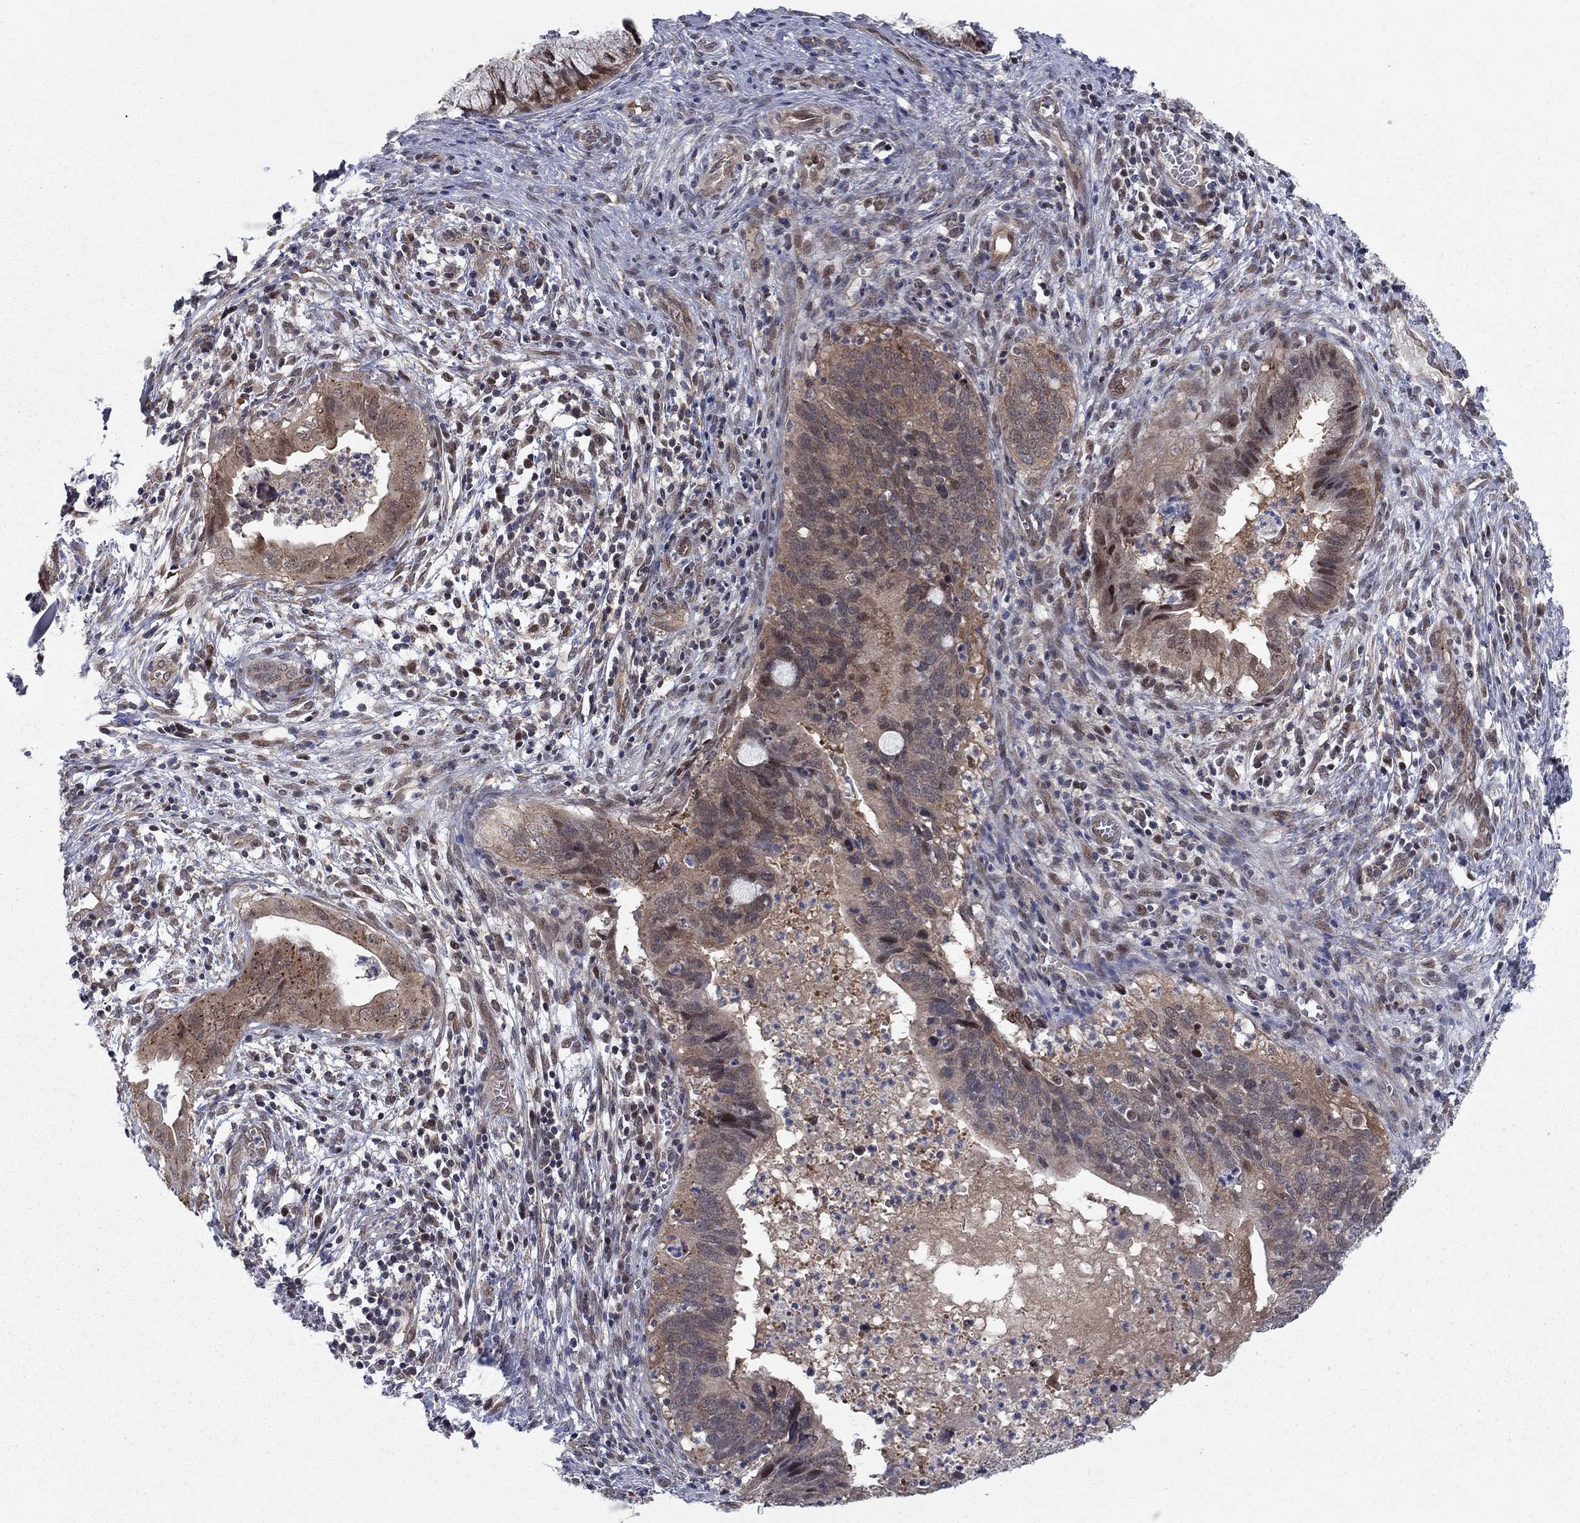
{"staining": {"intensity": "moderate", "quantity": "<25%", "location": "cytoplasmic/membranous"}, "tissue": "cervical cancer", "cell_type": "Tumor cells", "image_type": "cancer", "snomed": [{"axis": "morphology", "description": "Adenocarcinoma, NOS"}, {"axis": "topography", "description": "Cervix"}], "caption": "Moderate cytoplasmic/membranous protein staining is seen in about <25% of tumor cells in adenocarcinoma (cervical).", "gene": "PSMC1", "patient": {"sex": "female", "age": 42}}